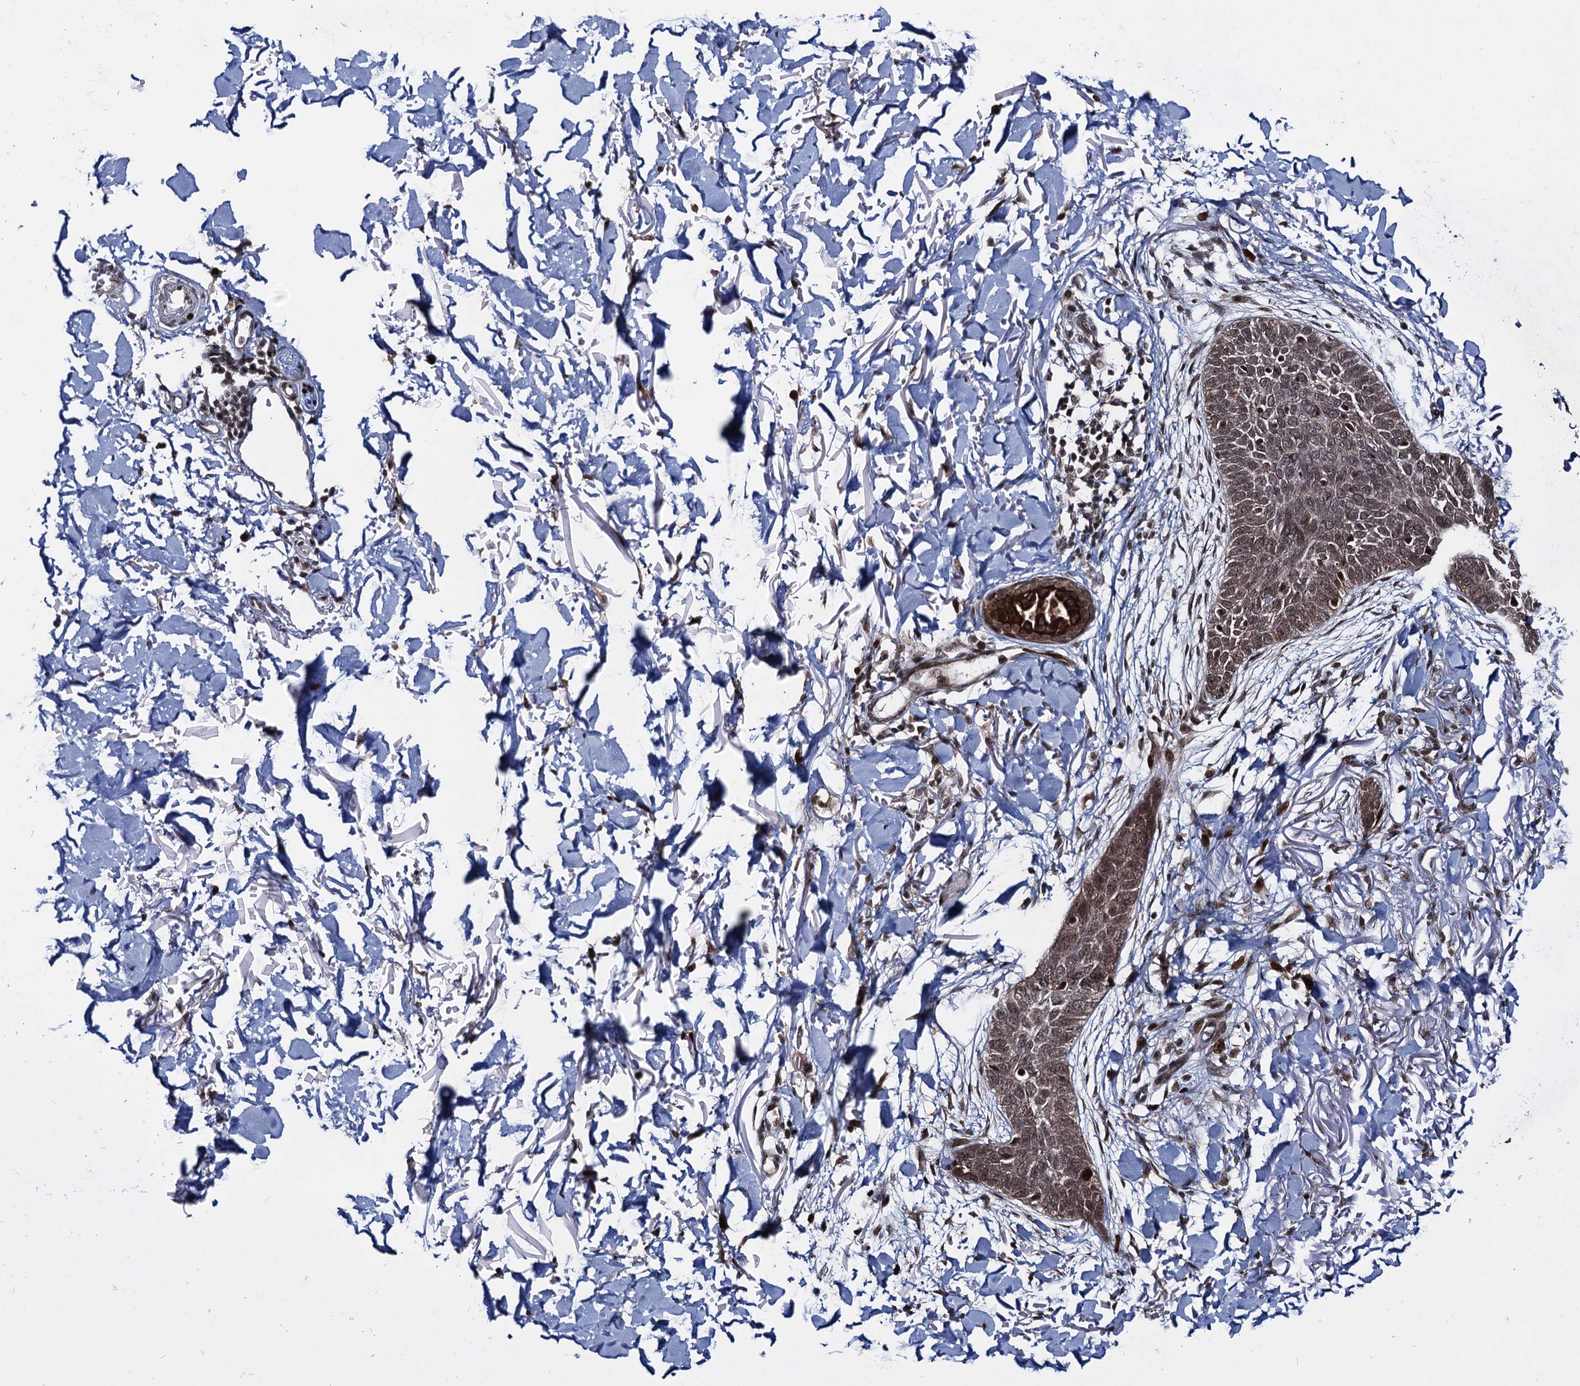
{"staining": {"intensity": "strong", "quantity": ">75%", "location": "nuclear"}, "tissue": "skin cancer", "cell_type": "Tumor cells", "image_type": "cancer", "snomed": [{"axis": "morphology", "description": "Basal cell carcinoma"}, {"axis": "topography", "description": "Skin"}], "caption": "Basal cell carcinoma (skin) tissue exhibits strong nuclear staining in about >75% of tumor cells, visualized by immunohistochemistry.", "gene": "ZNF169", "patient": {"sex": "male", "age": 85}}